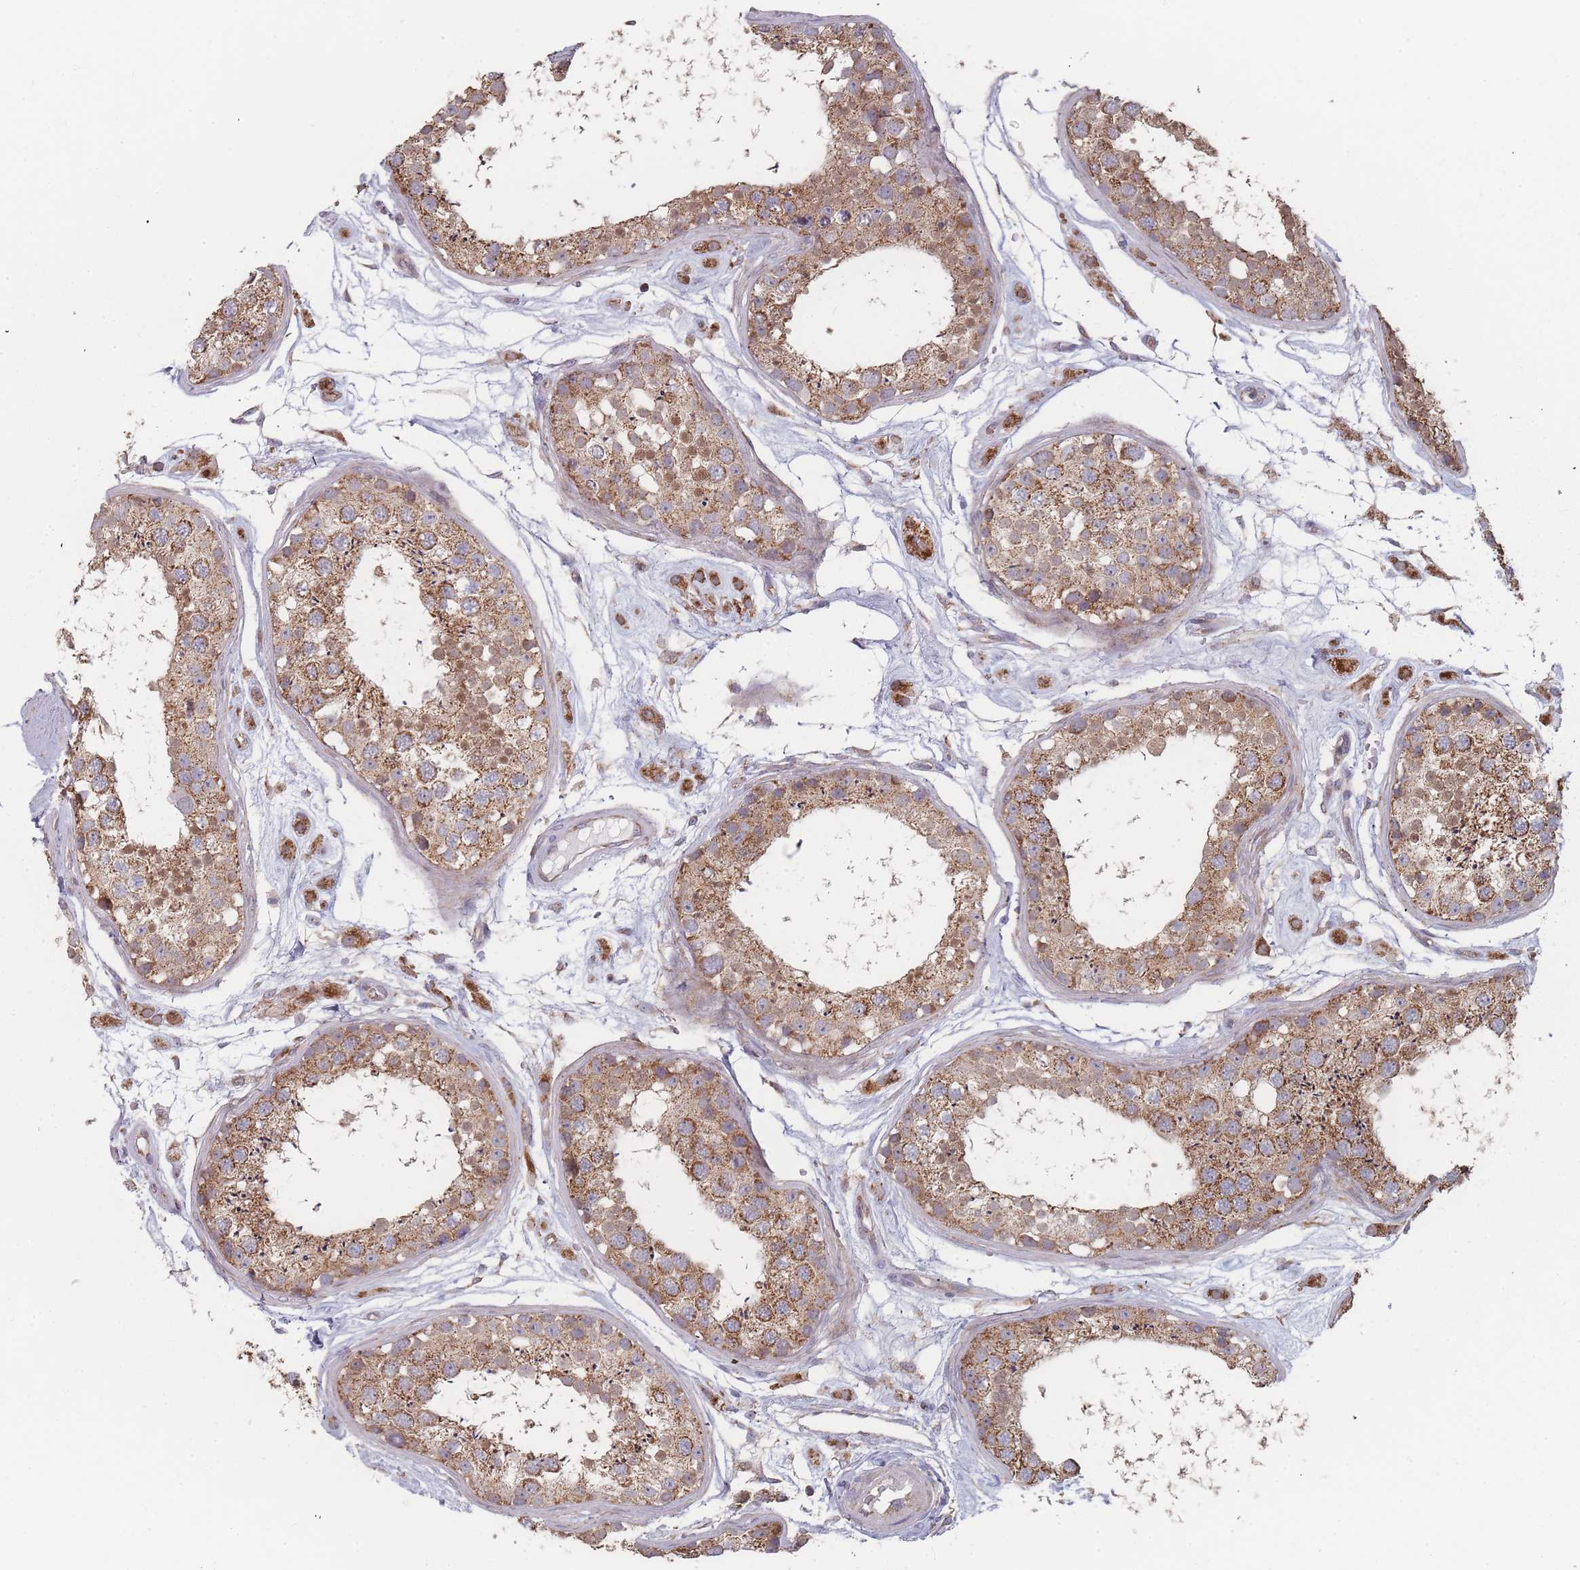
{"staining": {"intensity": "moderate", "quantity": ">75%", "location": "cytoplasmic/membranous"}, "tissue": "testis", "cell_type": "Cells in seminiferous ducts", "image_type": "normal", "snomed": [{"axis": "morphology", "description": "Normal tissue, NOS"}, {"axis": "topography", "description": "Testis"}], "caption": "Protein staining of unremarkable testis reveals moderate cytoplasmic/membranous expression in approximately >75% of cells in seminiferous ducts. Using DAB (brown) and hematoxylin (blue) stains, captured at high magnification using brightfield microscopy.", "gene": "PSMB3", "patient": {"sex": "male", "age": 25}}